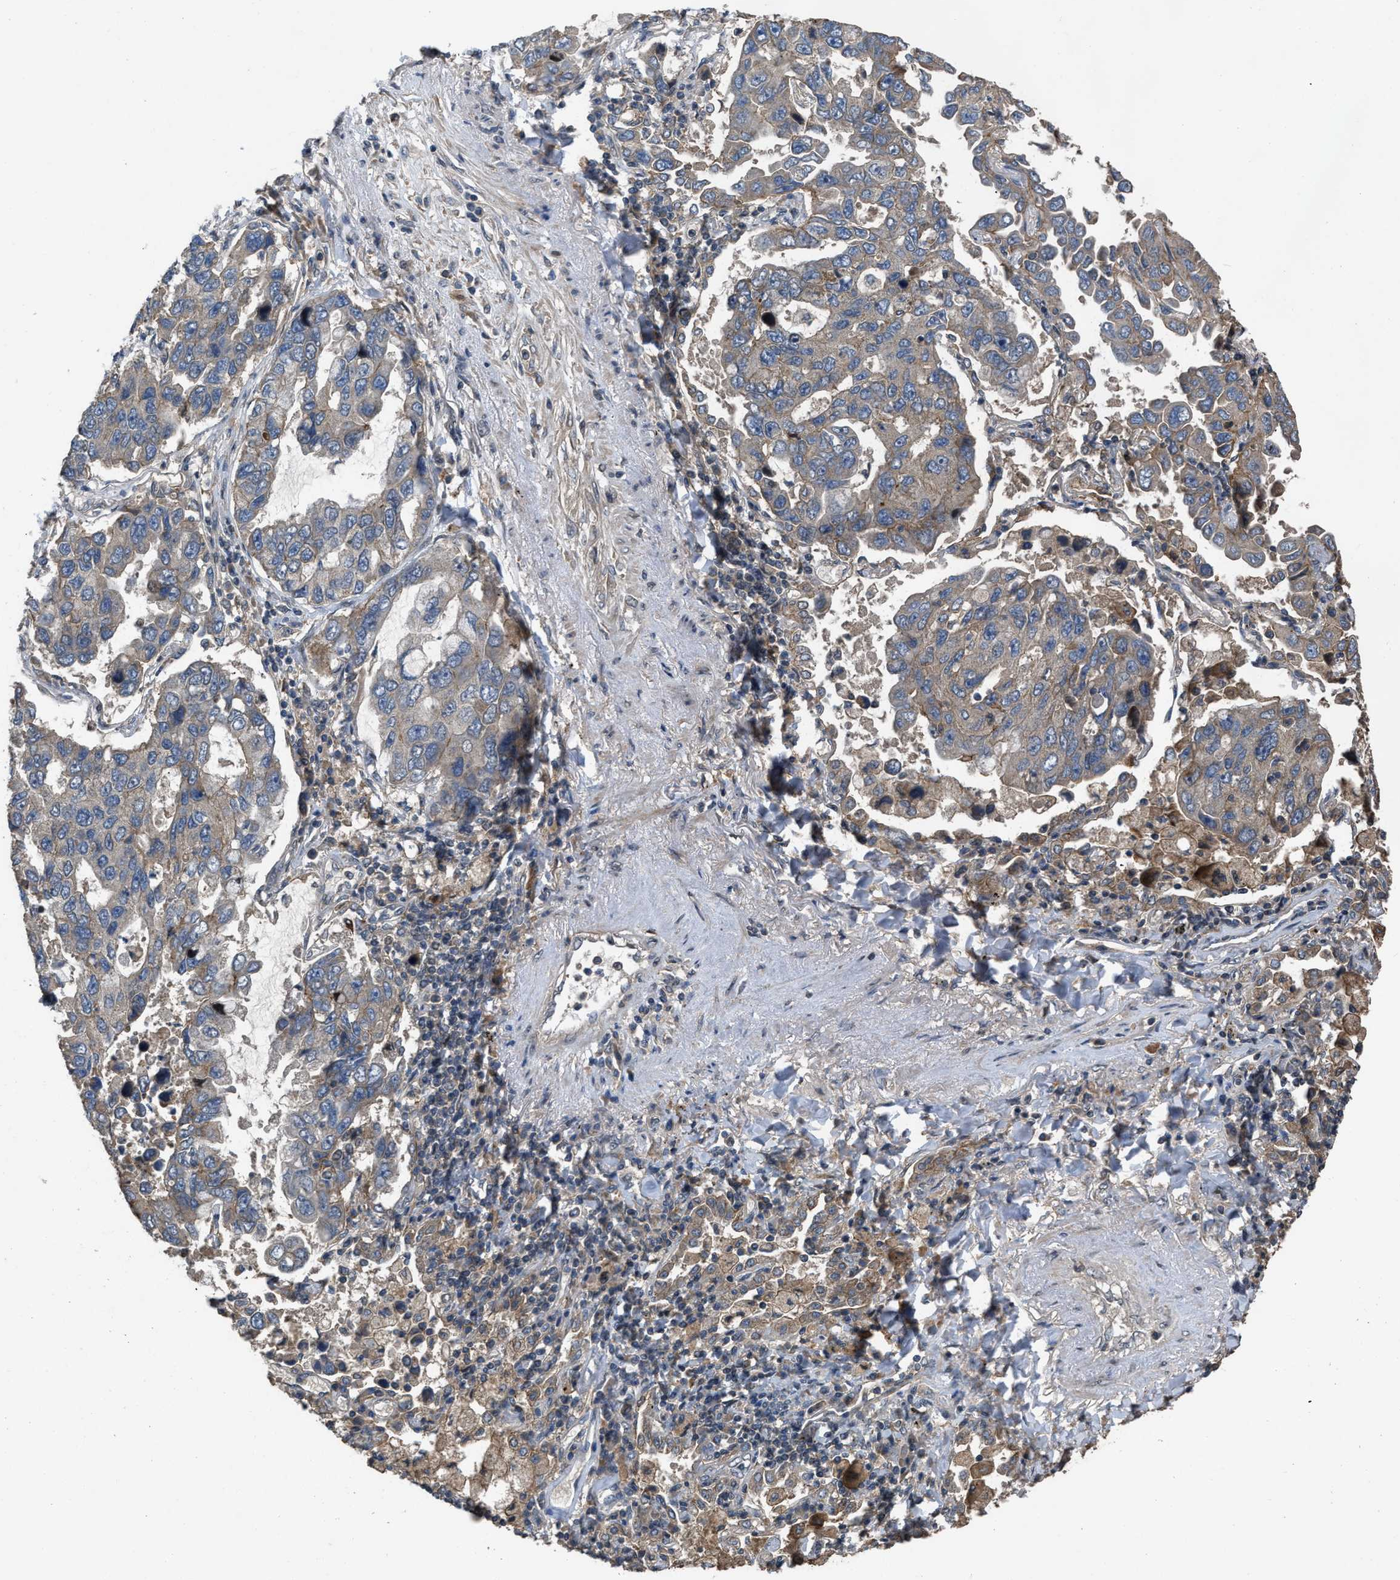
{"staining": {"intensity": "weak", "quantity": "<25%", "location": "cytoplasmic/membranous"}, "tissue": "lung cancer", "cell_type": "Tumor cells", "image_type": "cancer", "snomed": [{"axis": "morphology", "description": "Adenocarcinoma, NOS"}, {"axis": "topography", "description": "Lung"}], "caption": "A high-resolution photomicrograph shows immunohistochemistry (IHC) staining of lung adenocarcinoma, which exhibits no significant staining in tumor cells. The staining is performed using DAB brown chromogen with nuclei counter-stained in using hematoxylin.", "gene": "UTRN", "patient": {"sex": "male", "age": 64}}